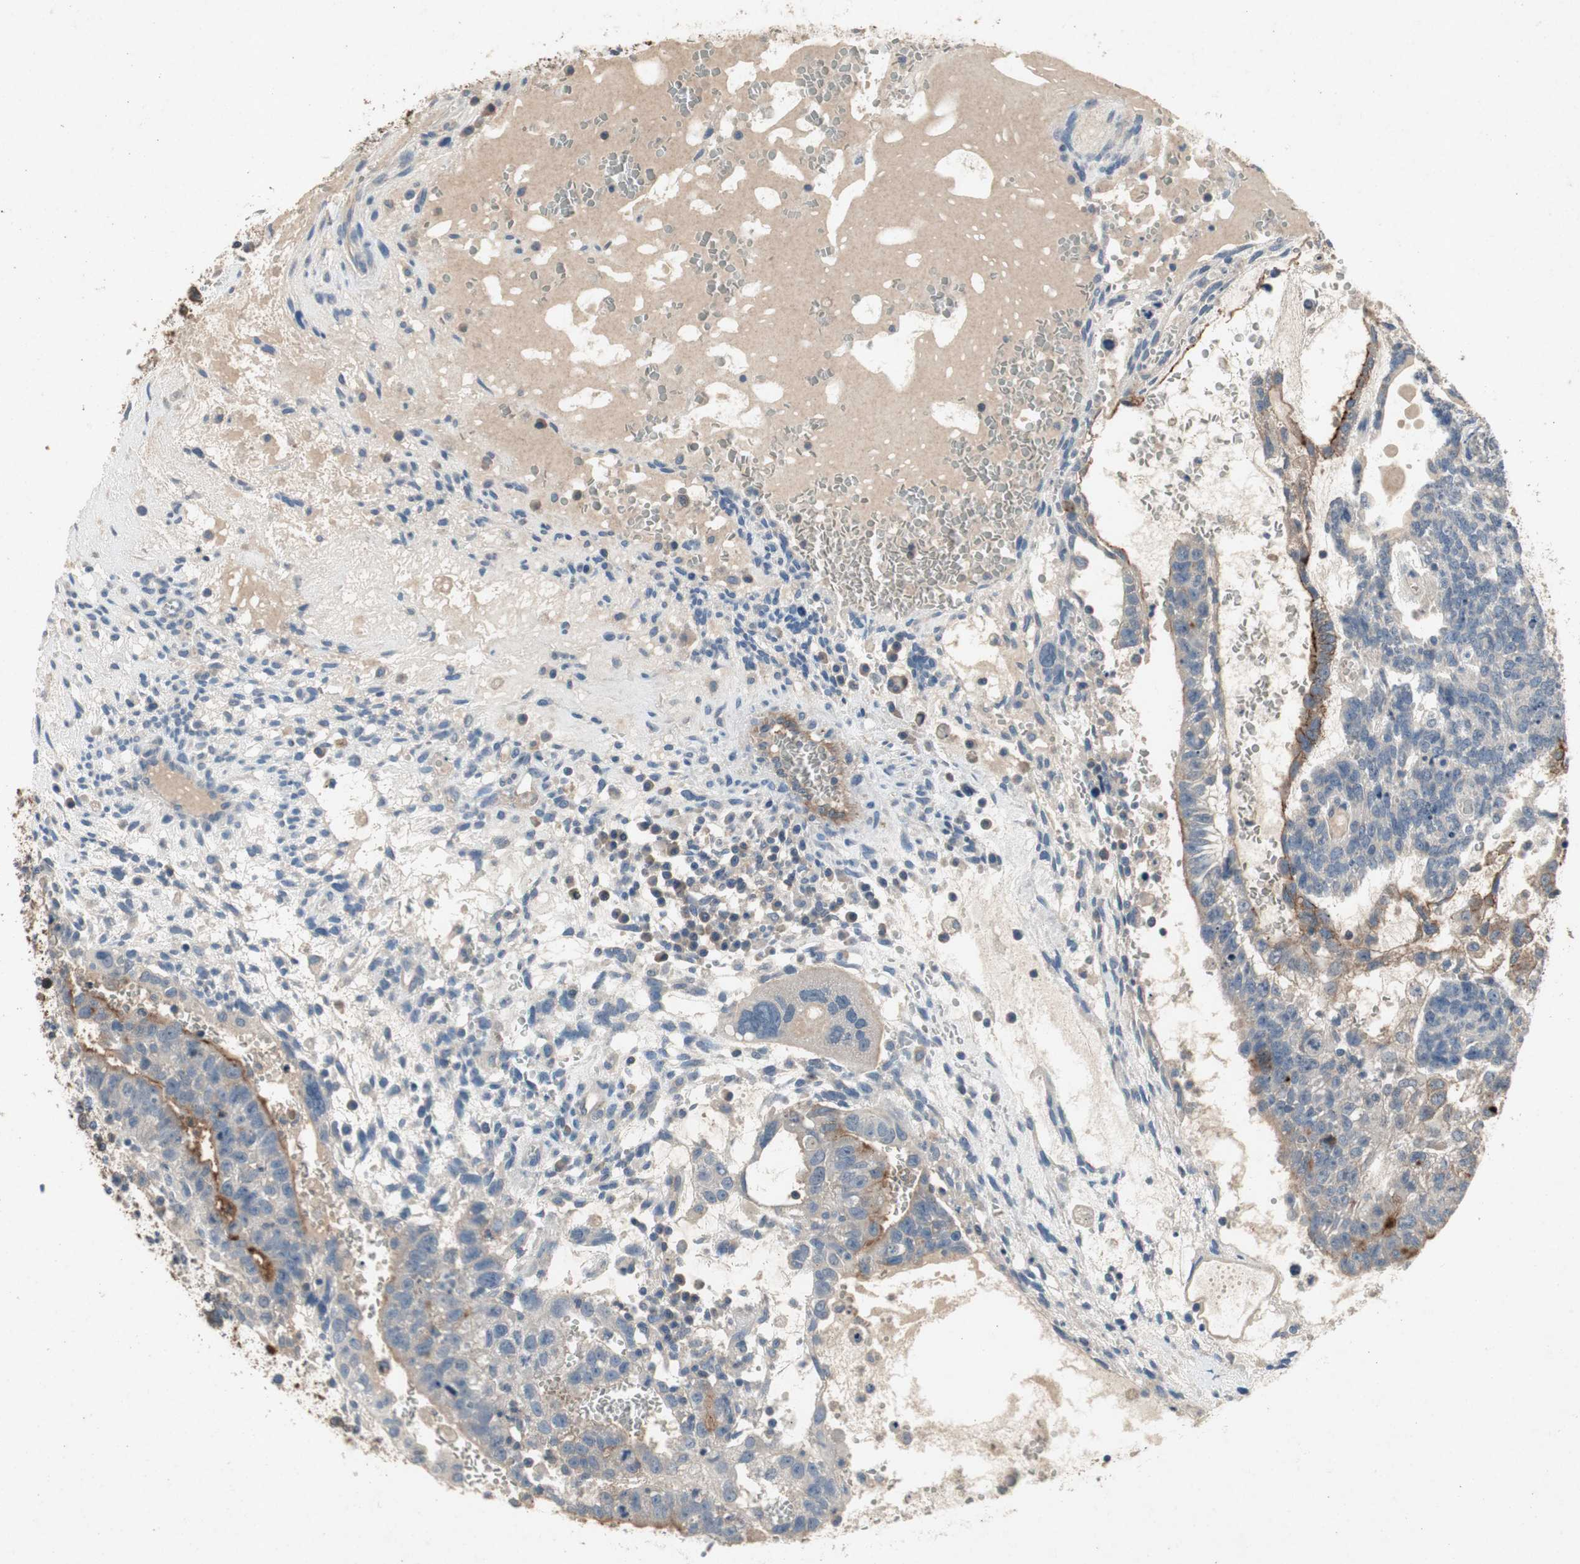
{"staining": {"intensity": "negative", "quantity": "none", "location": "none"}, "tissue": "testis cancer", "cell_type": "Tumor cells", "image_type": "cancer", "snomed": [{"axis": "morphology", "description": "Seminoma, NOS"}, {"axis": "morphology", "description": "Carcinoma, Embryonal, NOS"}, {"axis": "topography", "description": "Testis"}], "caption": "A high-resolution photomicrograph shows immunohistochemistry staining of testis embryonal carcinoma, which reveals no significant expression in tumor cells.", "gene": "ALPL", "patient": {"sex": "male", "age": 52}}